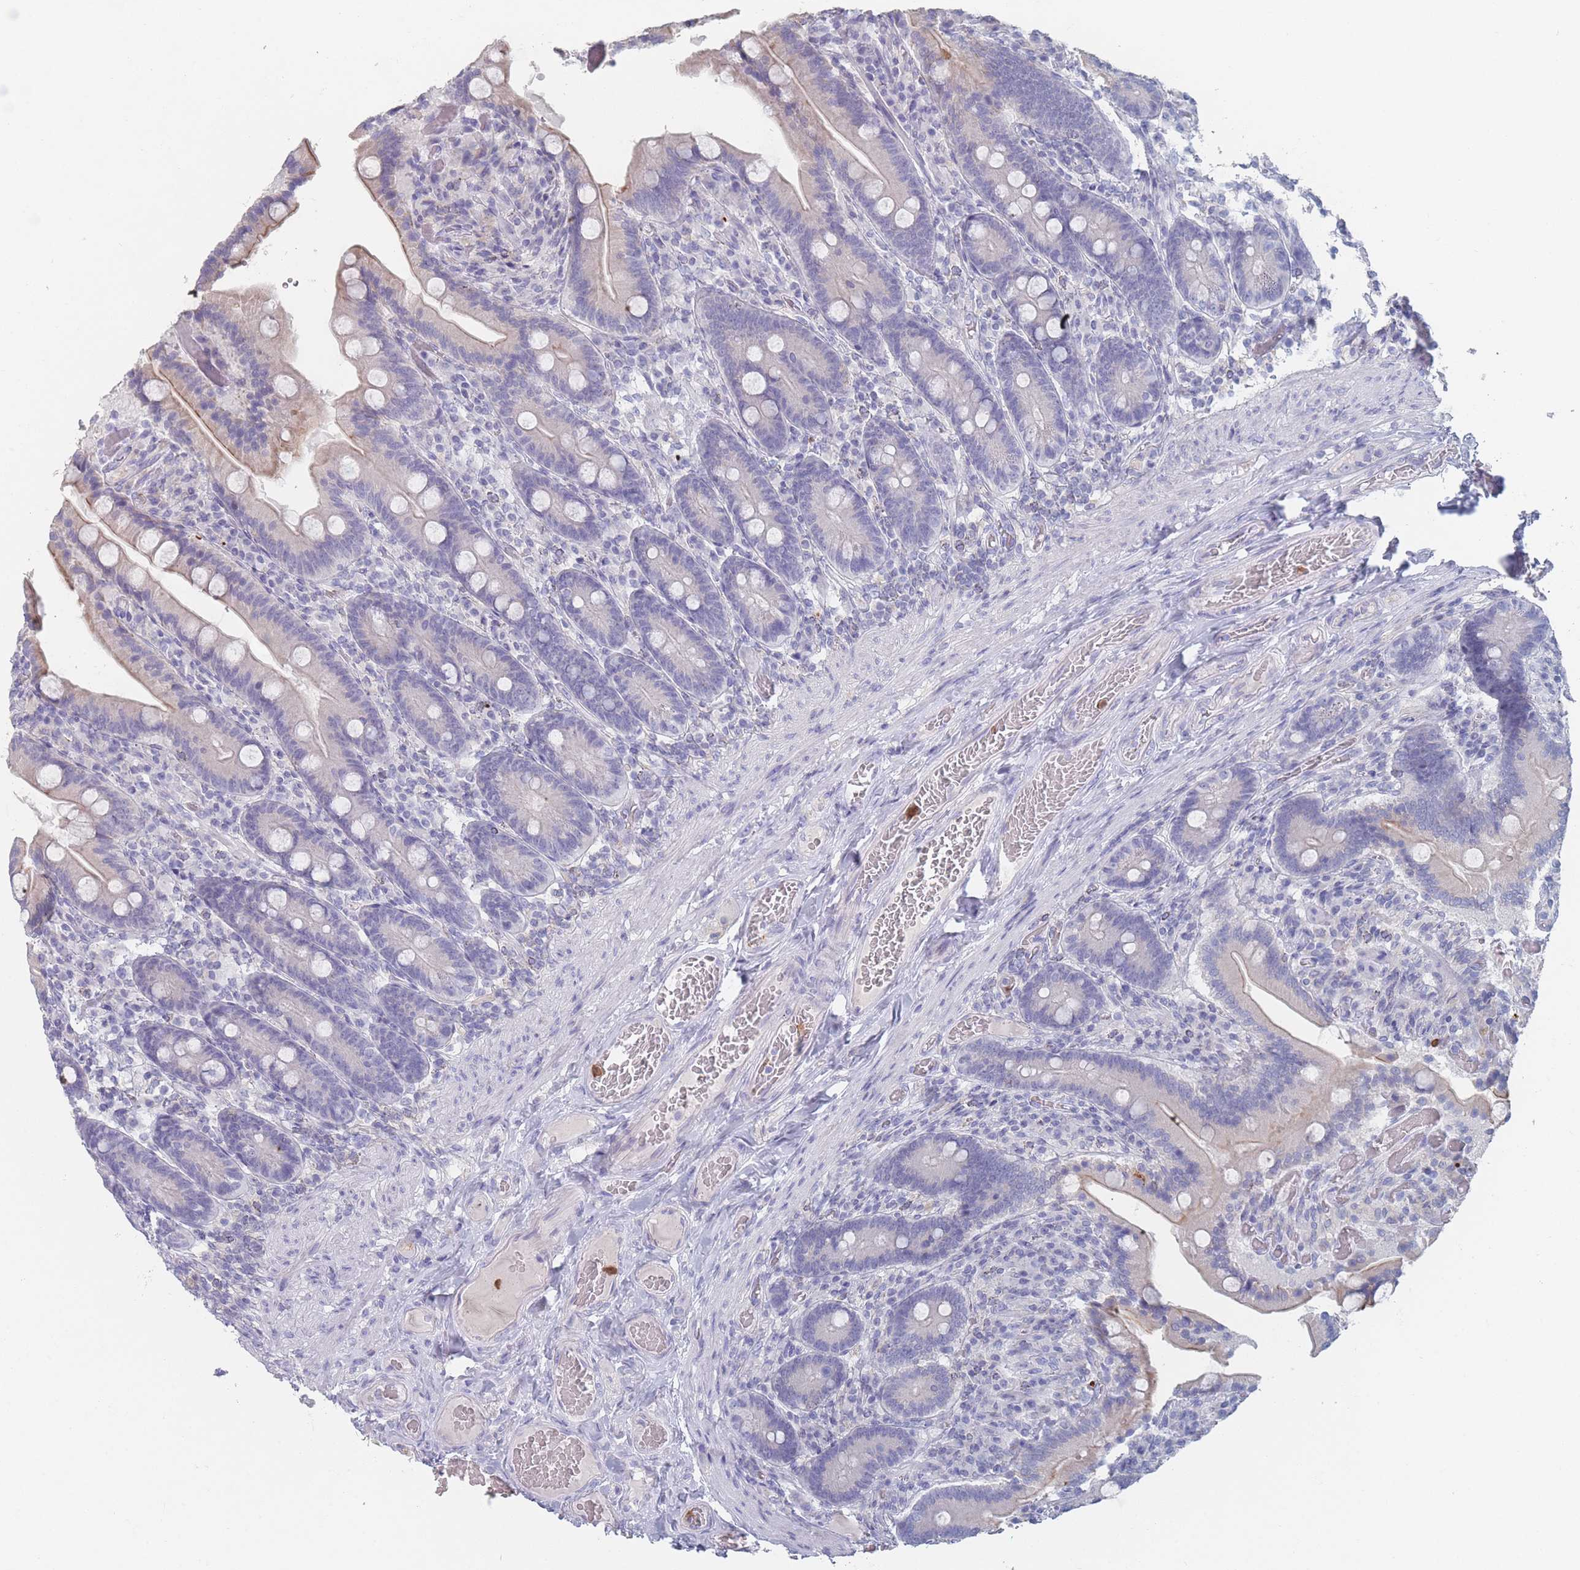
{"staining": {"intensity": "negative", "quantity": "none", "location": "none"}, "tissue": "duodenum", "cell_type": "Glandular cells", "image_type": "normal", "snomed": [{"axis": "morphology", "description": "Normal tissue, NOS"}, {"axis": "topography", "description": "Duodenum"}], "caption": "A photomicrograph of duodenum stained for a protein demonstrates no brown staining in glandular cells. The staining was performed using DAB (3,3'-diaminobenzidine) to visualize the protein expression in brown, while the nuclei were stained in blue with hematoxylin (Magnification: 20x).", "gene": "ATP1A3", "patient": {"sex": "female", "age": 62}}